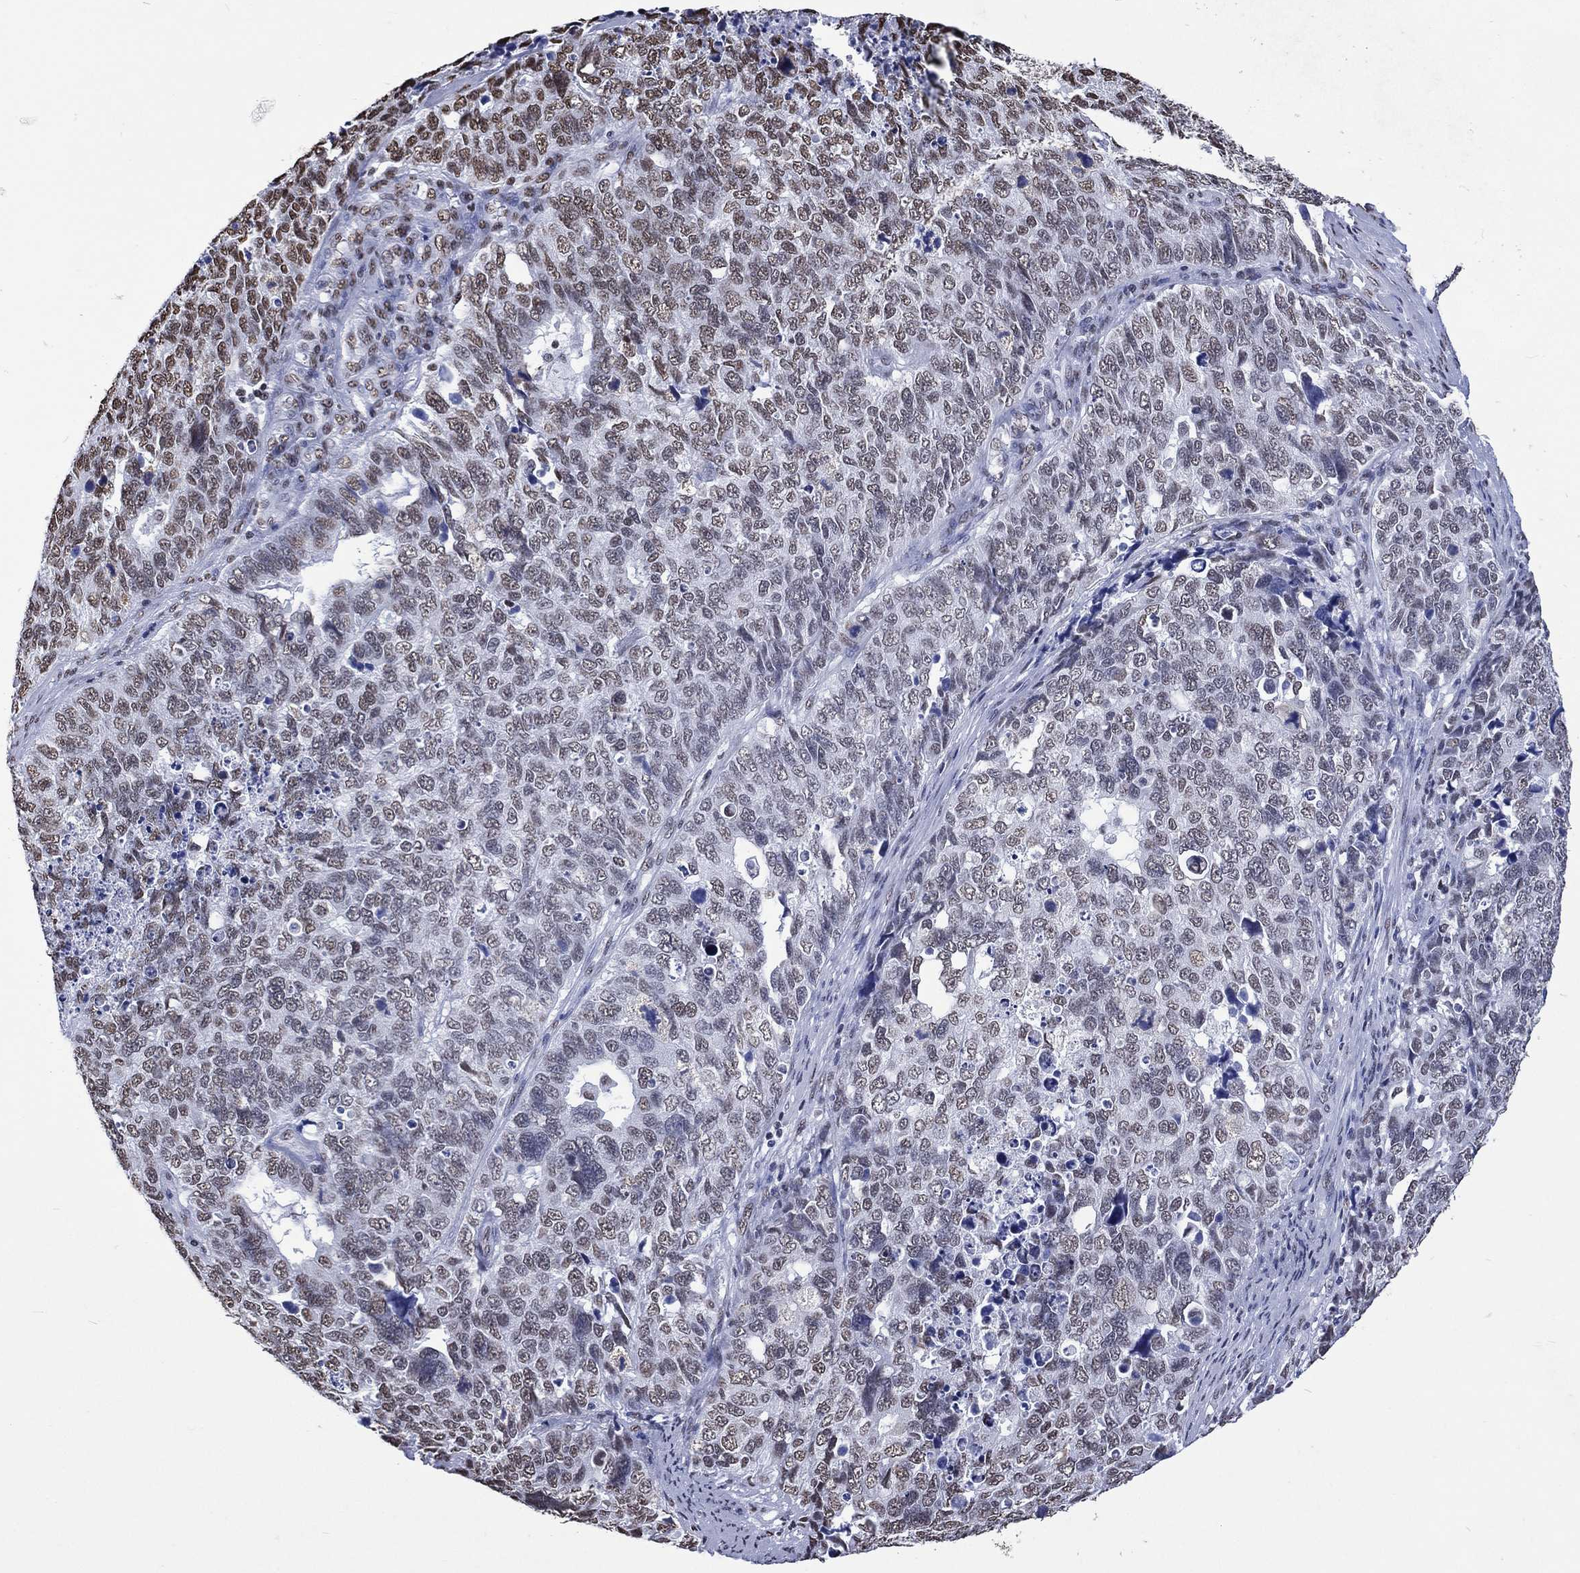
{"staining": {"intensity": "moderate", "quantity": "<25%", "location": "nuclear"}, "tissue": "cervical cancer", "cell_type": "Tumor cells", "image_type": "cancer", "snomed": [{"axis": "morphology", "description": "Squamous cell carcinoma, NOS"}, {"axis": "topography", "description": "Cervix"}], "caption": "This is an image of IHC staining of cervical squamous cell carcinoma, which shows moderate positivity in the nuclear of tumor cells.", "gene": "RETREG2", "patient": {"sex": "female", "age": 63}}